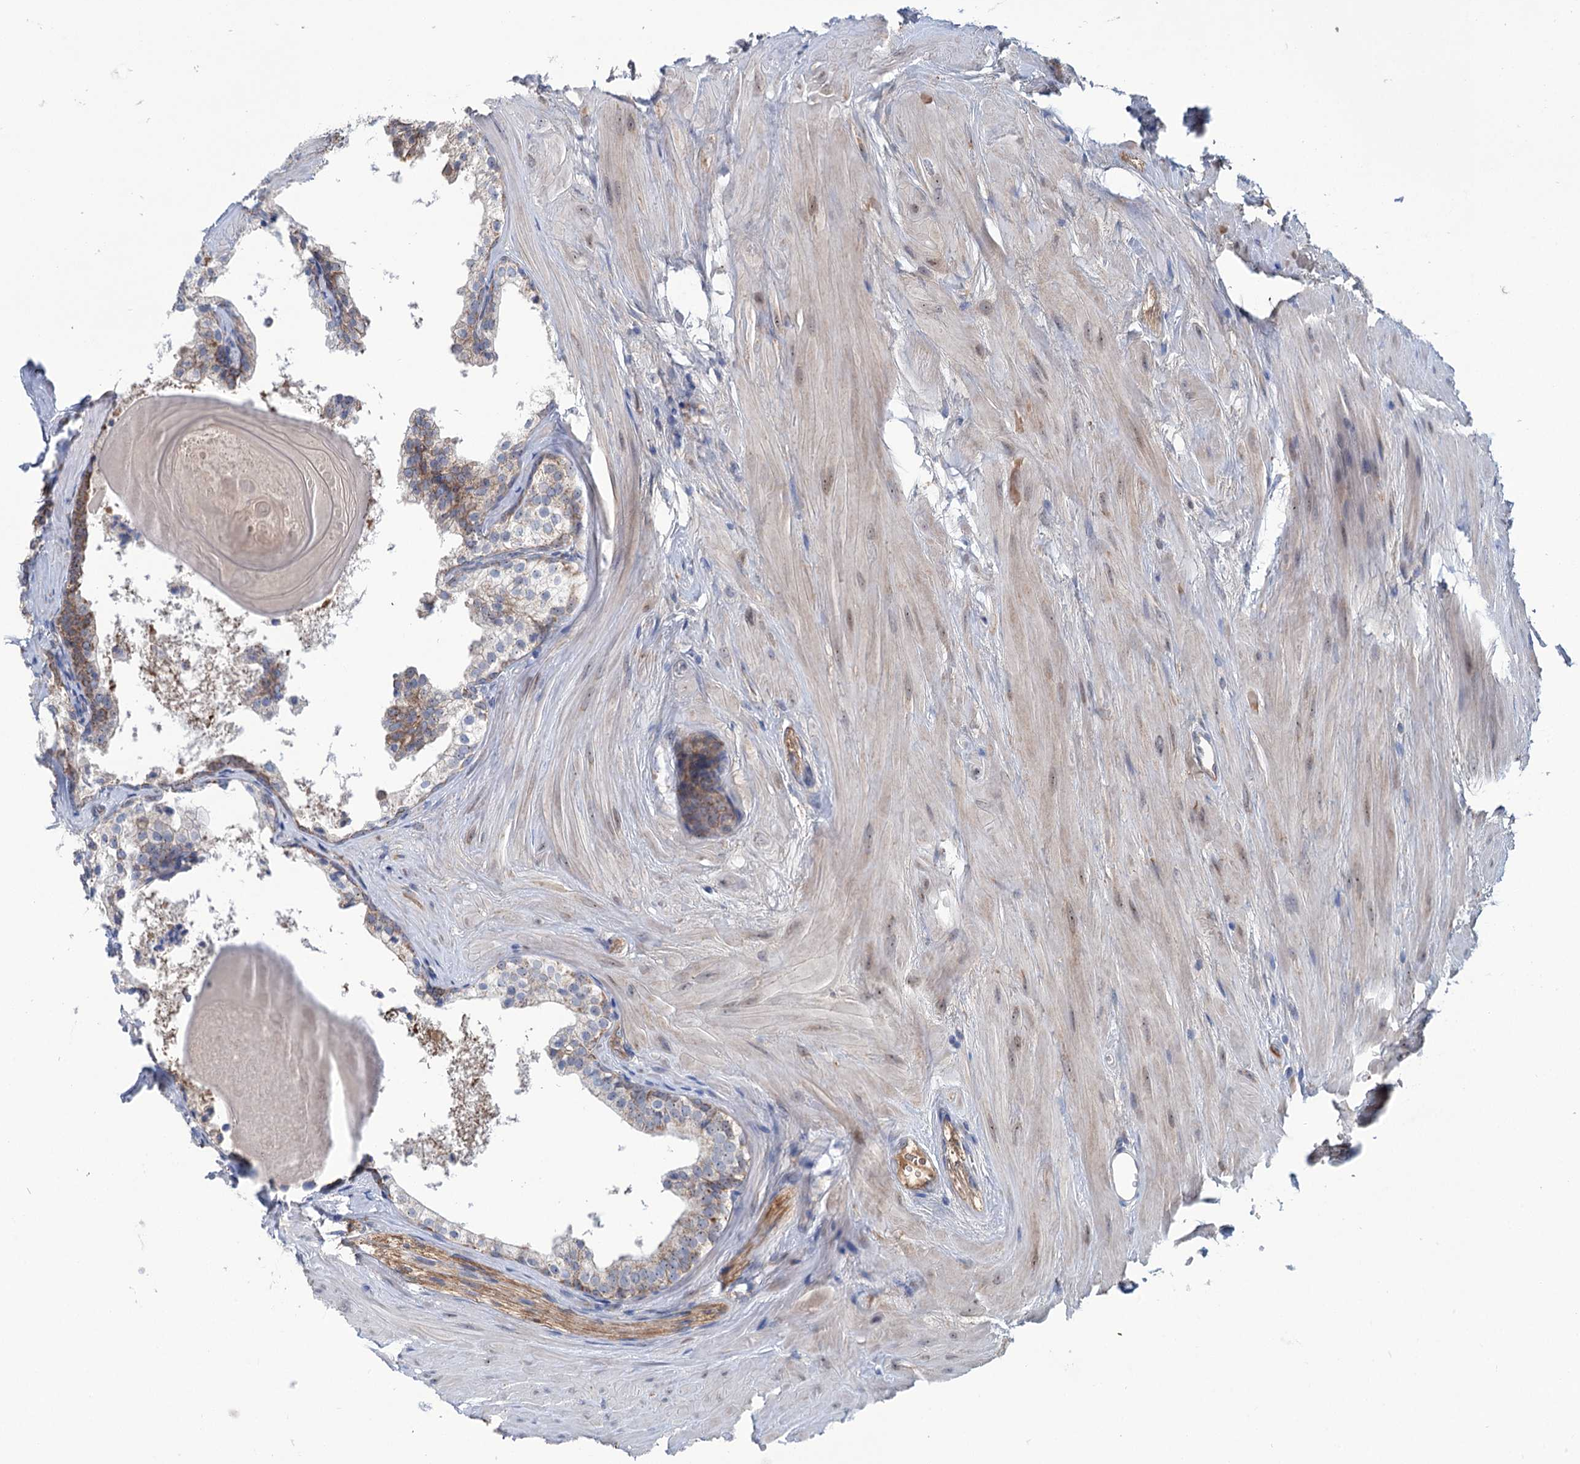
{"staining": {"intensity": "moderate", "quantity": "<25%", "location": "cytoplasmic/membranous"}, "tissue": "prostate cancer", "cell_type": "Tumor cells", "image_type": "cancer", "snomed": [{"axis": "morphology", "description": "Adenocarcinoma, Low grade"}, {"axis": "topography", "description": "Prostate"}], "caption": "The histopathology image demonstrates a brown stain indicating the presence of a protein in the cytoplasmic/membranous of tumor cells in prostate cancer.", "gene": "LPIN1", "patient": {"sex": "male", "age": 47}}